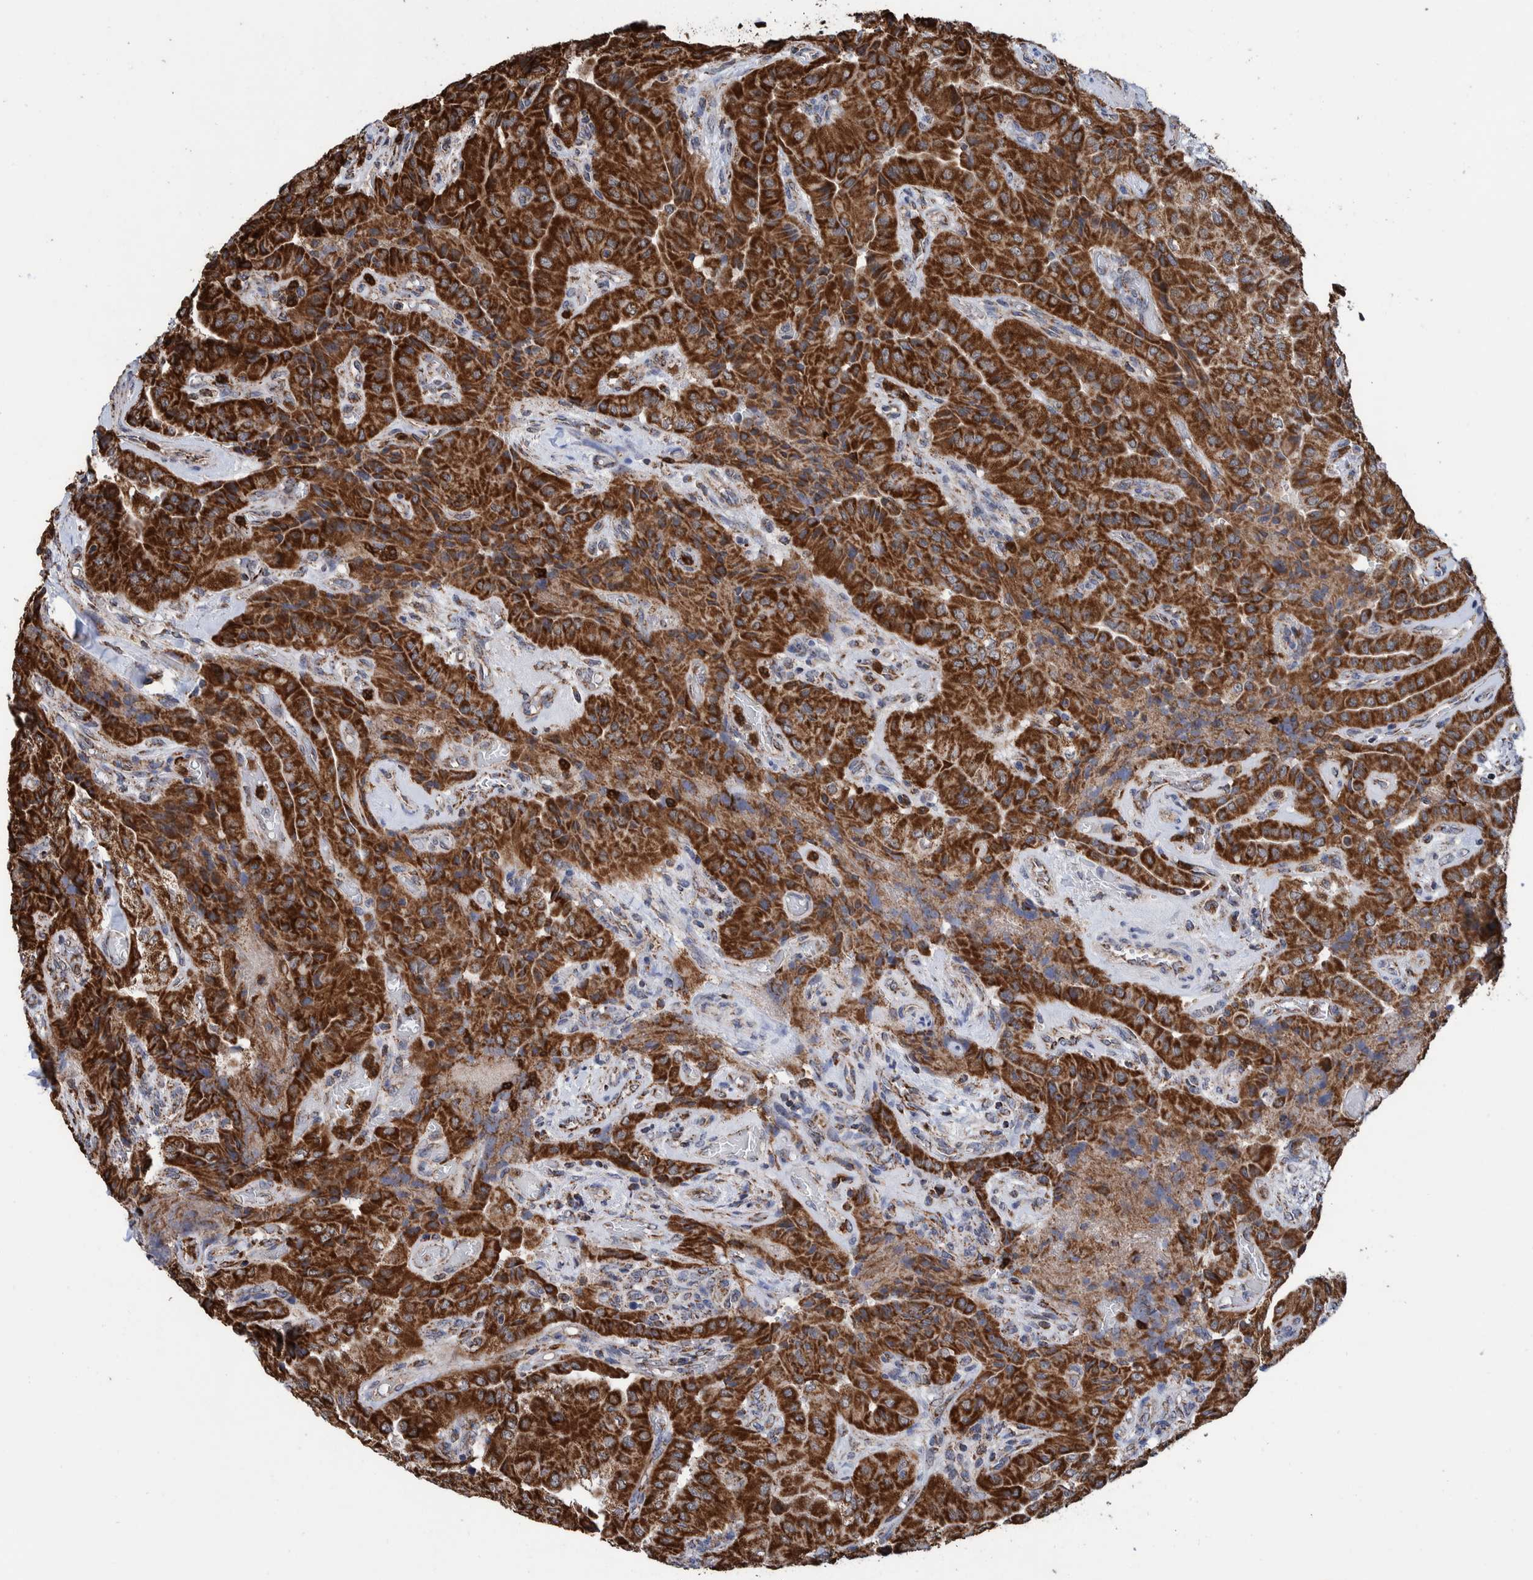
{"staining": {"intensity": "strong", "quantity": ">75%", "location": "cytoplasmic/membranous"}, "tissue": "thyroid cancer", "cell_type": "Tumor cells", "image_type": "cancer", "snomed": [{"axis": "morphology", "description": "Papillary adenocarcinoma, NOS"}, {"axis": "topography", "description": "Thyroid gland"}], "caption": "Immunohistochemistry photomicrograph of thyroid cancer stained for a protein (brown), which exhibits high levels of strong cytoplasmic/membranous positivity in approximately >75% of tumor cells.", "gene": "DECR1", "patient": {"sex": "female", "age": 59}}